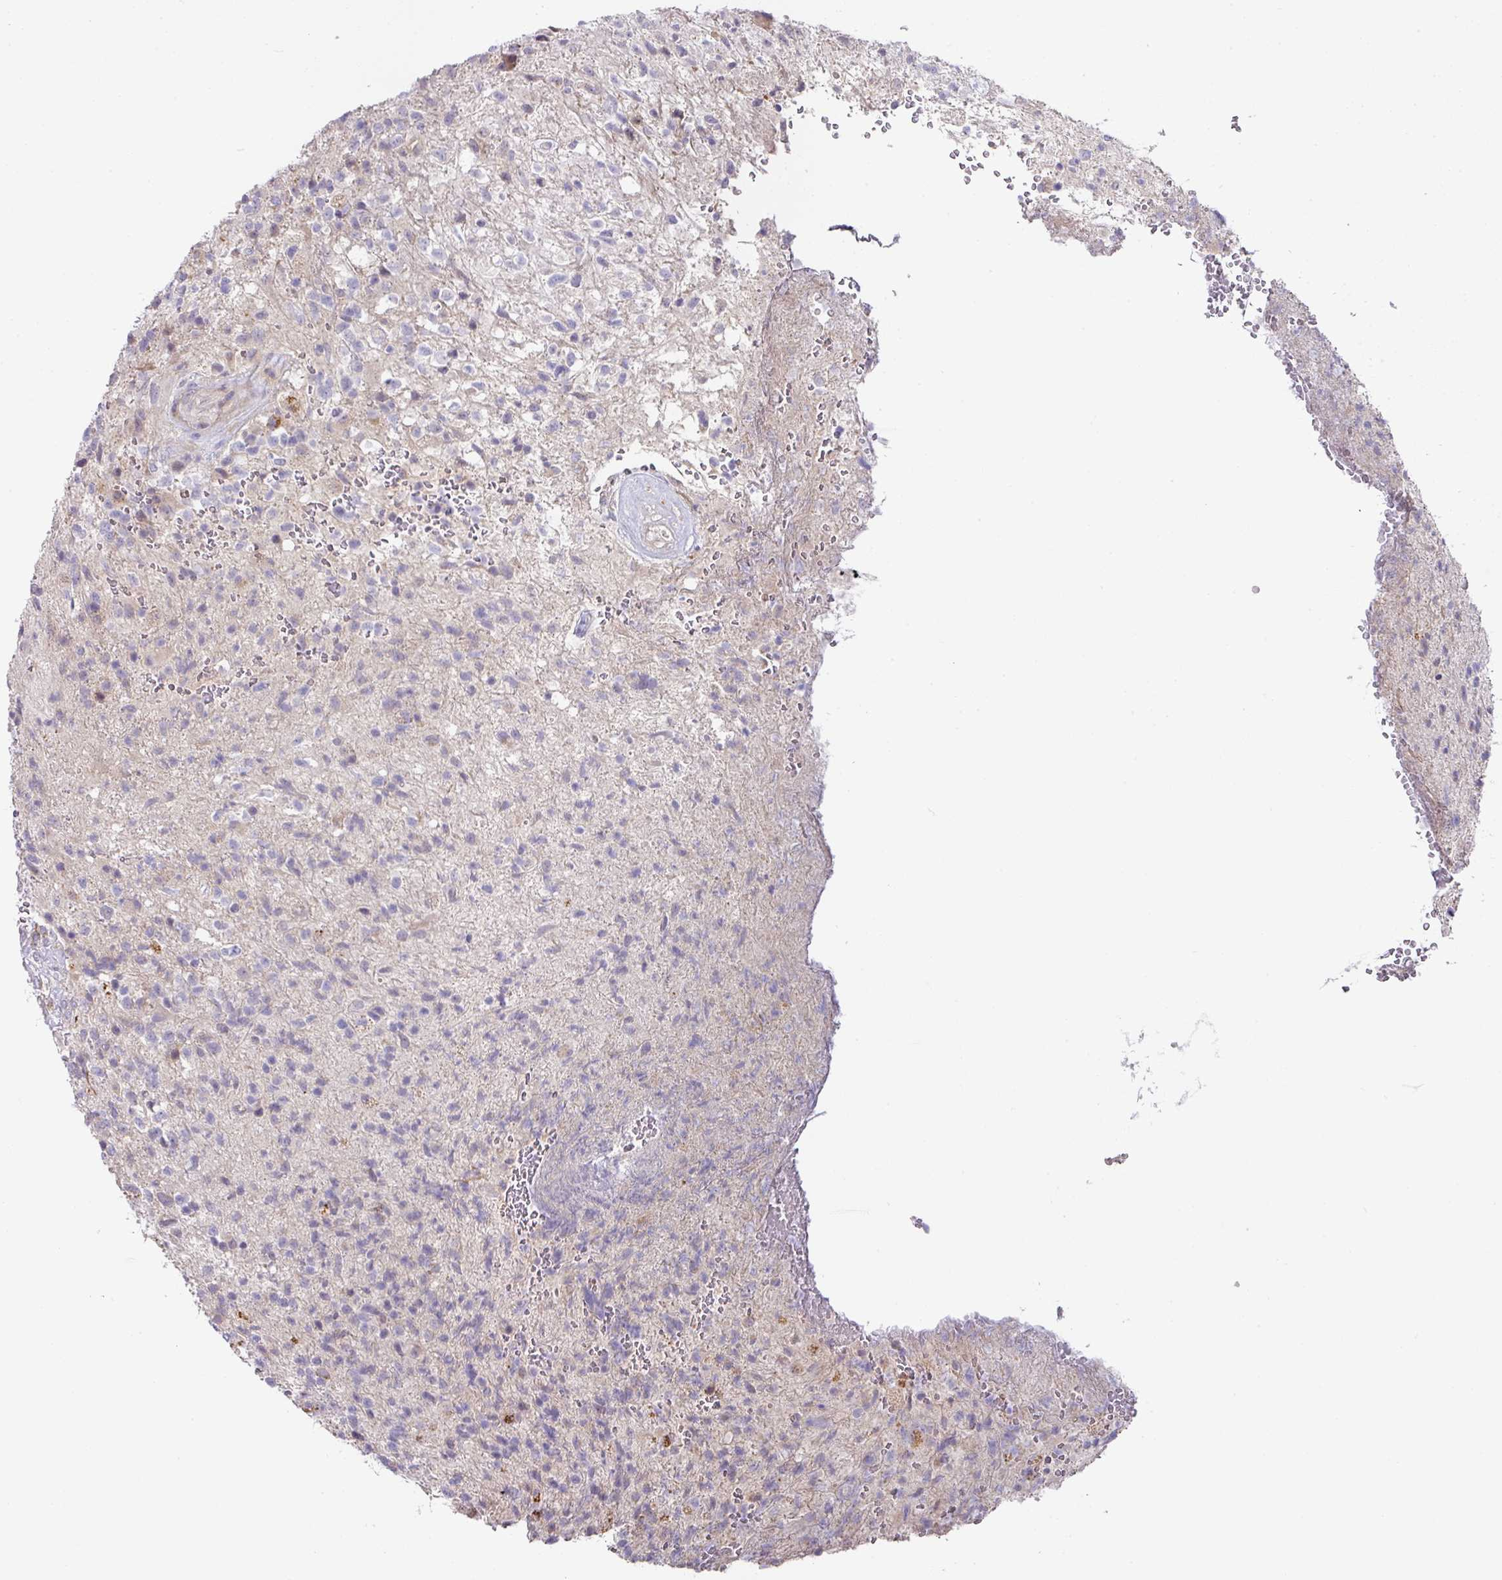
{"staining": {"intensity": "negative", "quantity": "none", "location": "none"}, "tissue": "glioma", "cell_type": "Tumor cells", "image_type": "cancer", "snomed": [{"axis": "morphology", "description": "Glioma, malignant, High grade"}, {"axis": "topography", "description": "Brain"}], "caption": "An immunohistochemistry (IHC) micrograph of malignant glioma (high-grade) is shown. There is no staining in tumor cells of malignant glioma (high-grade).", "gene": "TARM1", "patient": {"sex": "male", "age": 56}}